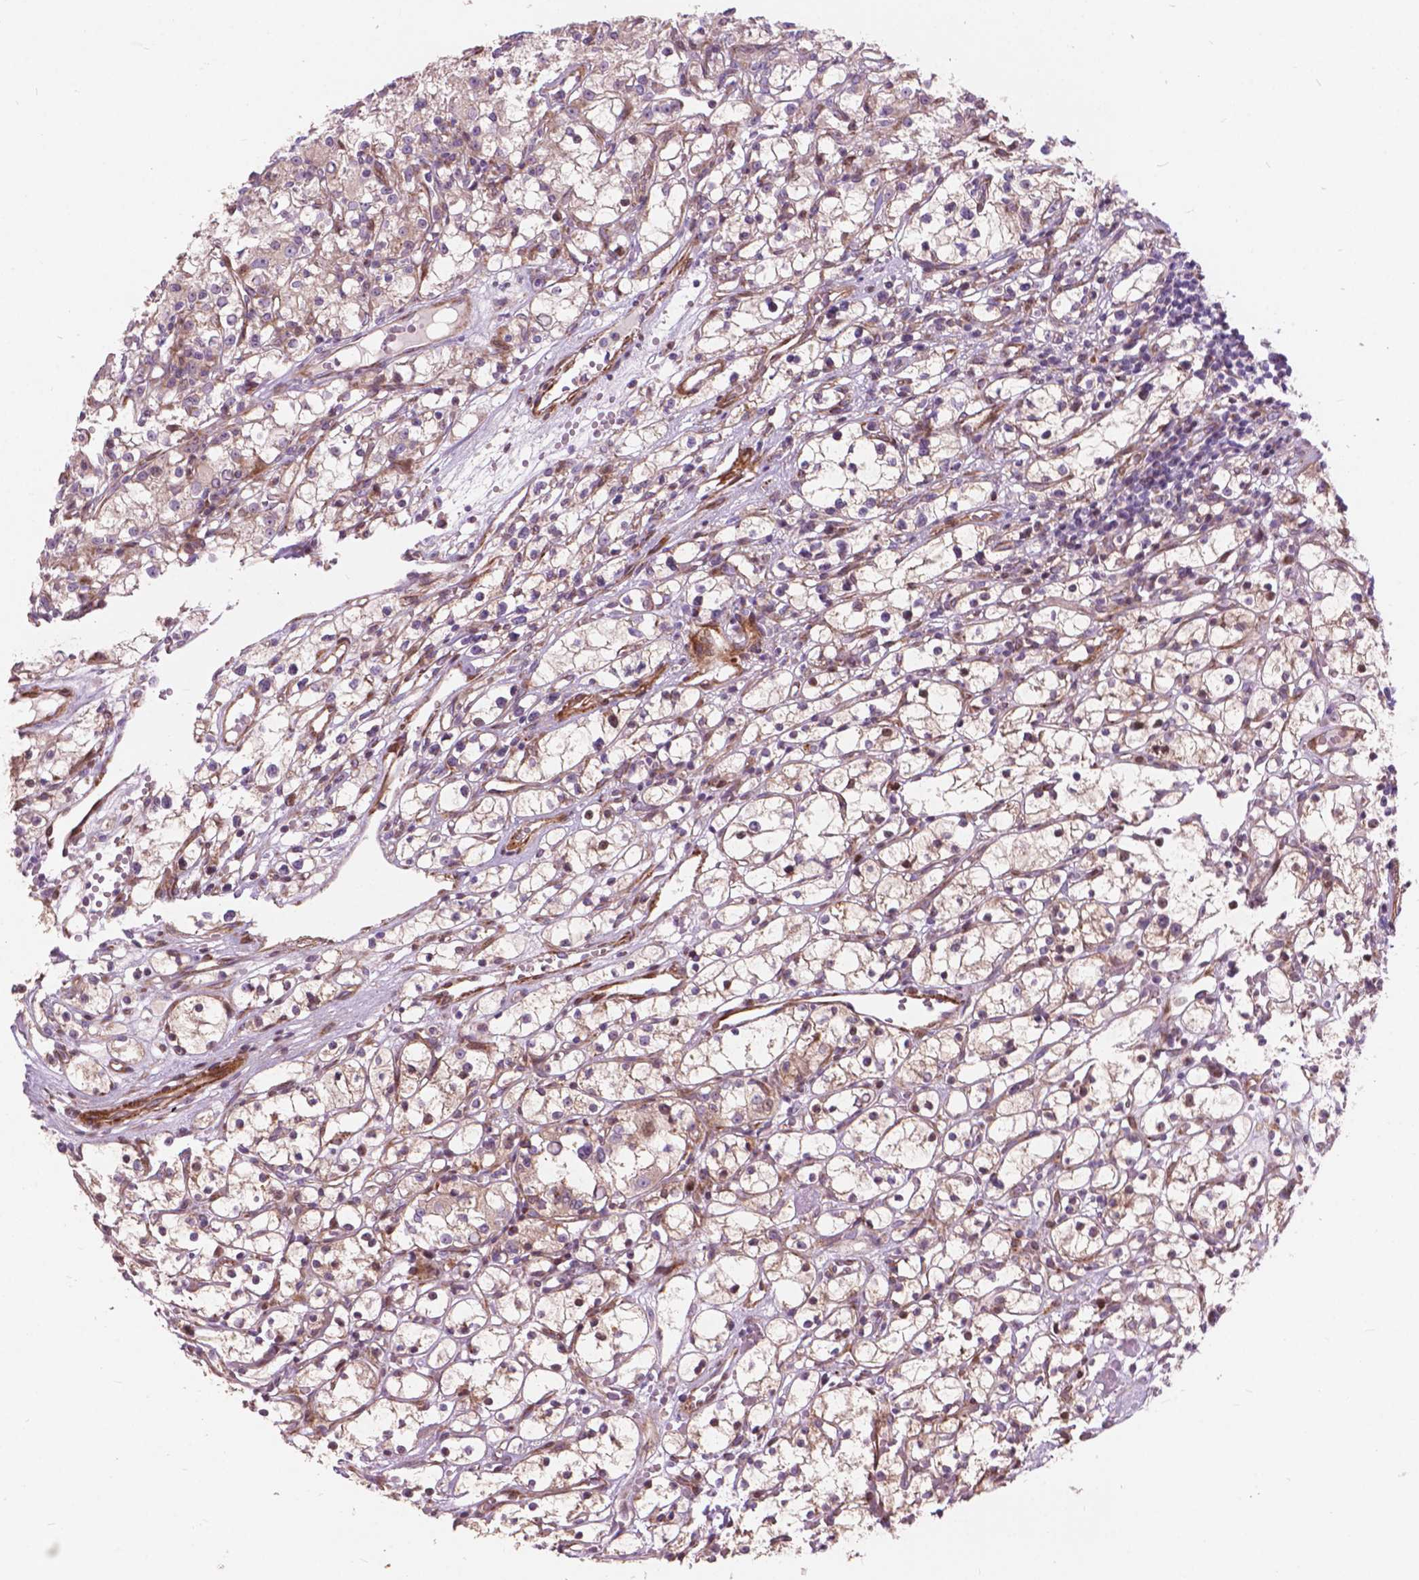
{"staining": {"intensity": "weak", "quantity": "25%-75%", "location": "cytoplasmic/membranous"}, "tissue": "renal cancer", "cell_type": "Tumor cells", "image_type": "cancer", "snomed": [{"axis": "morphology", "description": "Adenocarcinoma, NOS"}, {"axis": "topography", "description": "Kidney"}], "caption": "Tumor cells demonstrate low levels of weak cytoplasmic/membranous positivity in about 25%-75% of cells in human renal adenocarcinoma.", "gene": "MORN1", "patient": {"sex": "female", "age": 59}}